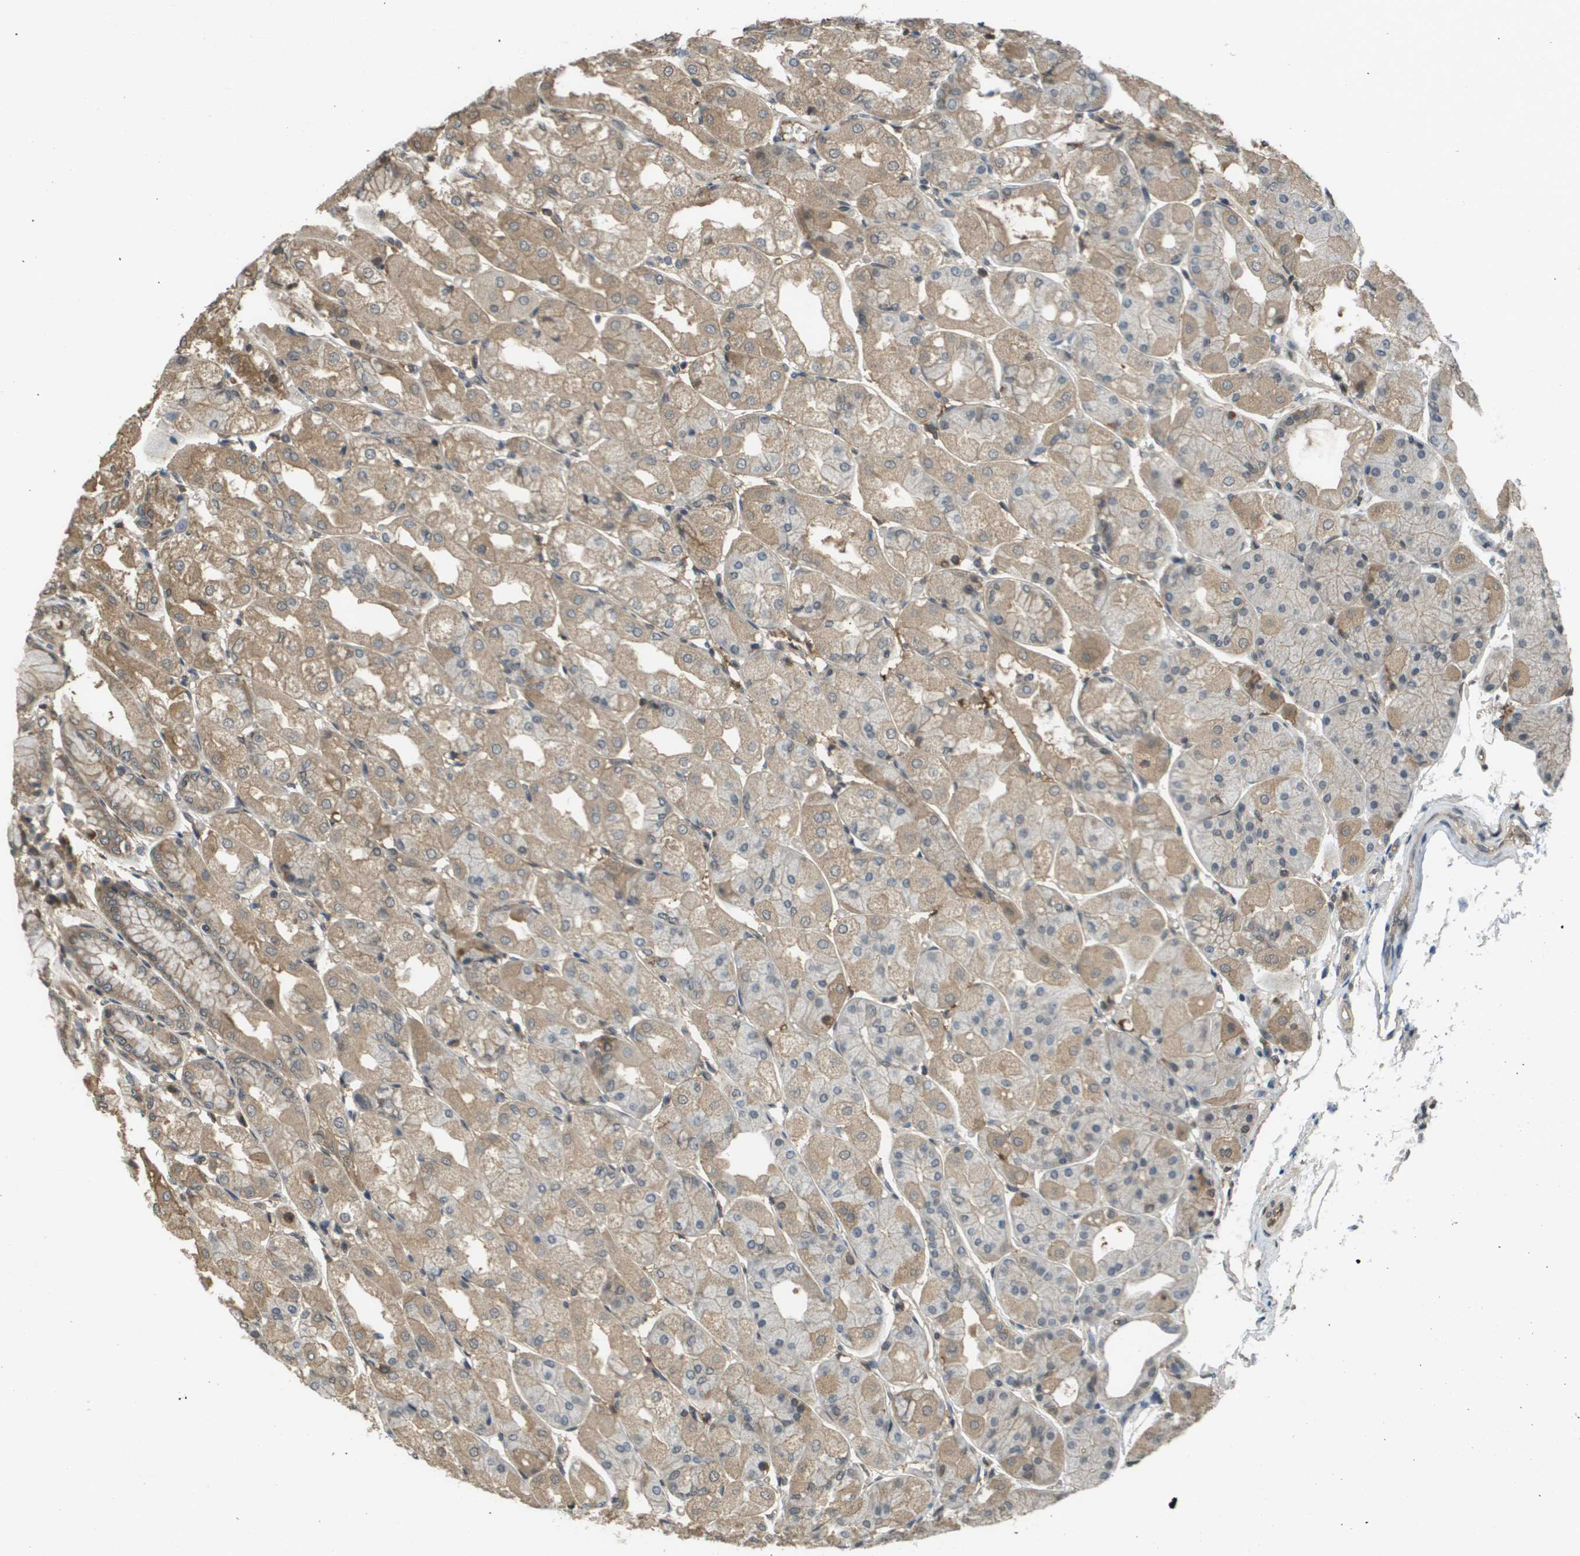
{"staining": {"intensity": "weak", "quantity": ">75%", "location": "cytoplasmic/membranous"}, "tissue": "stomach", "cell_type": "Glandular cells", "image_type": "normal", "snomed": [{"axis": "morphology", "description": "Normal tissue, NOS"}, {"axis": "topography", "description": "Stomach, upper"}], "caption": "IHC histopathology image of benign stomach stained for a protein (brown), which exhibits low levels of weak cytoplasmic/membranous expression in approximately >75% of glandular cells.", "gene": "NDRG2", "patient": {"sex": "male", "age": 72}}